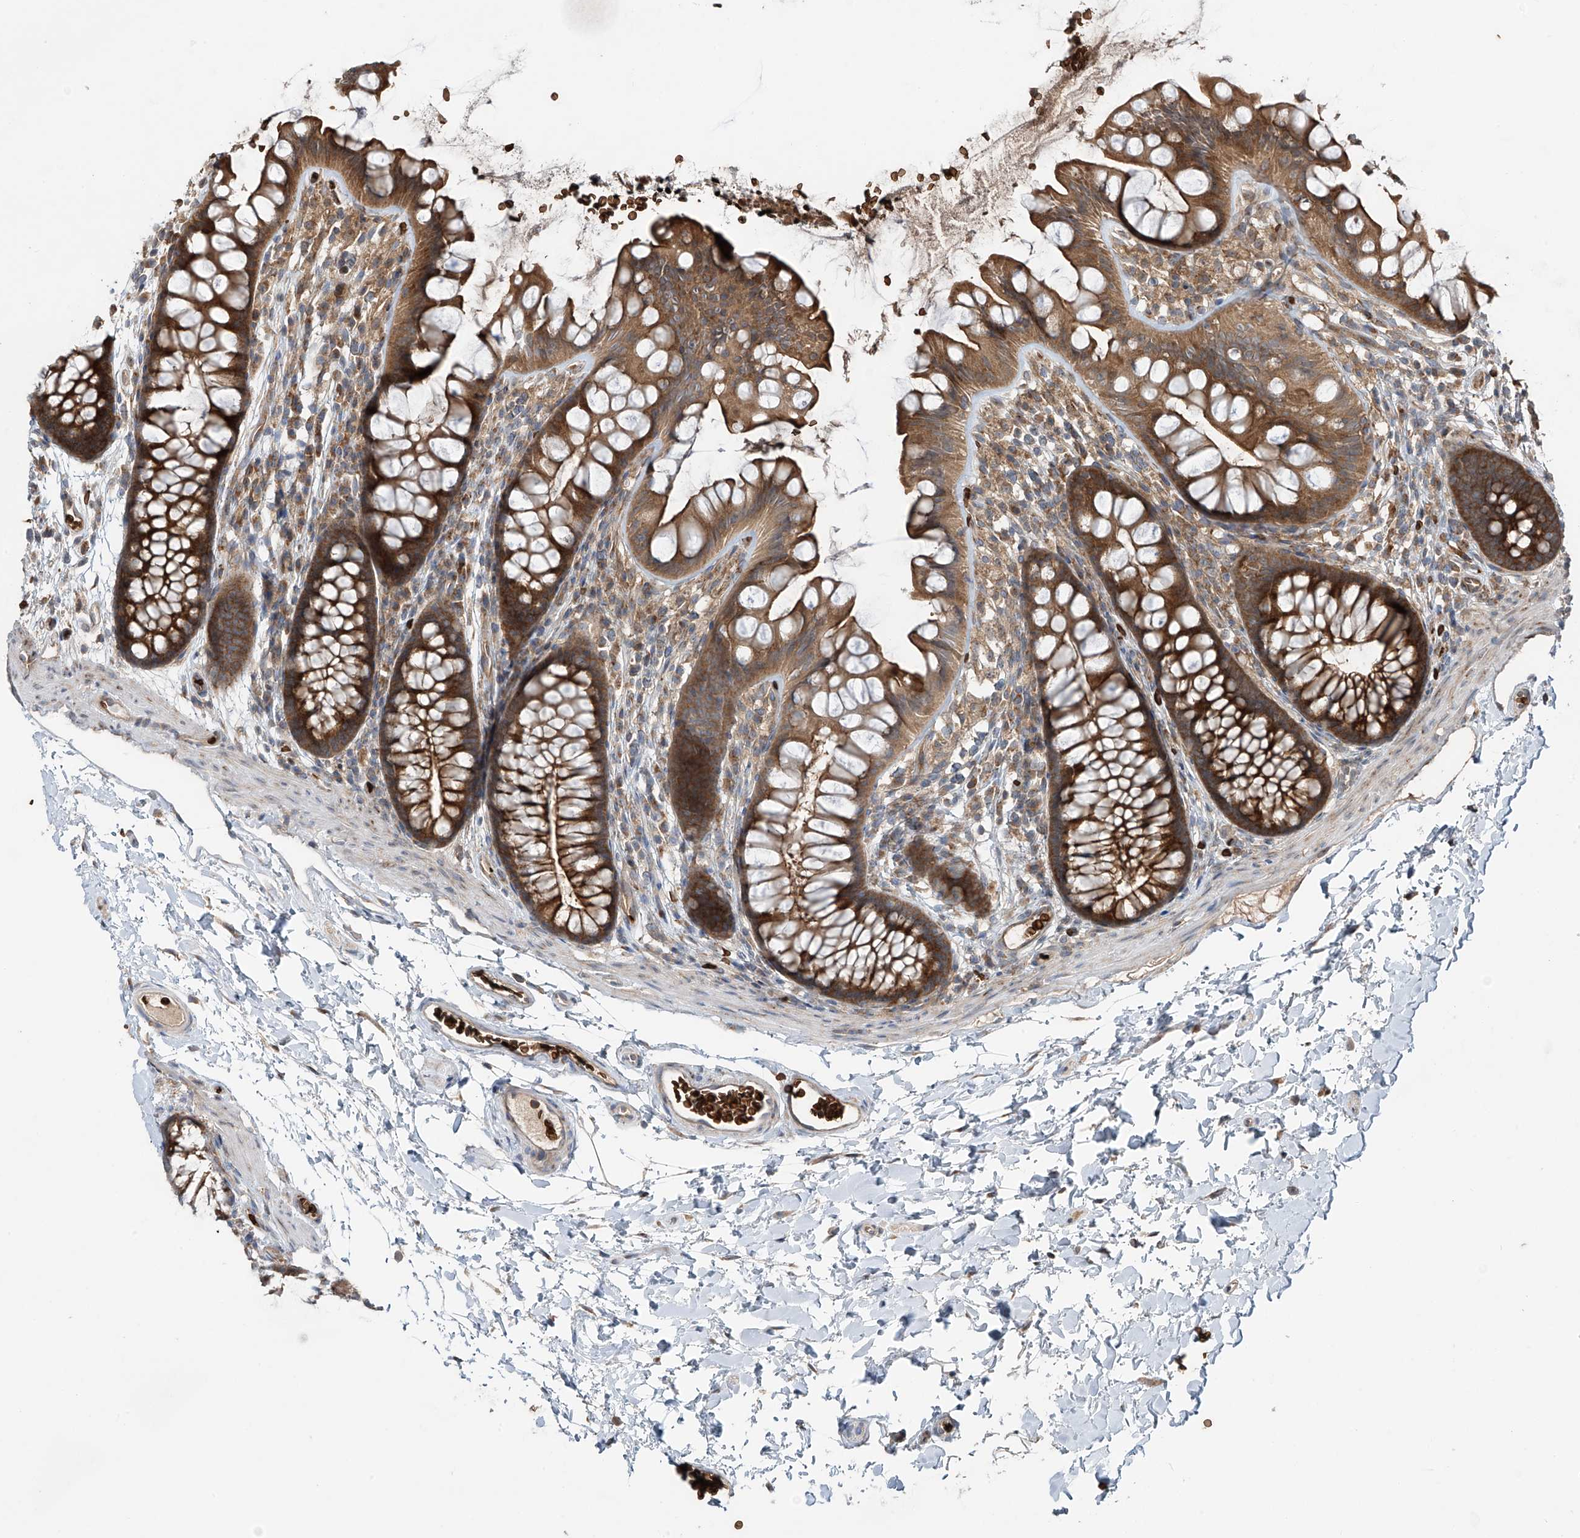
{"staining": {"intensity": "weak", "quantity": ">75%", "location": "cytoplasmic/membranous"}, "tissue": "colon", "cell_type": "Endothelial cells", "image_type": "normal", "snomed": [{"axis": "morphology", "description": "Normal tissue, NOS"}, {"axis": "topography", "description": "Colon"}], "caption": "A brown stain shows weak cytoplasmic/membranous staining of a protein in endothelial cells of unremarkable human colon.", "gene": "ZDHHC9", "patient": {"sex": "female", "age": 62}}